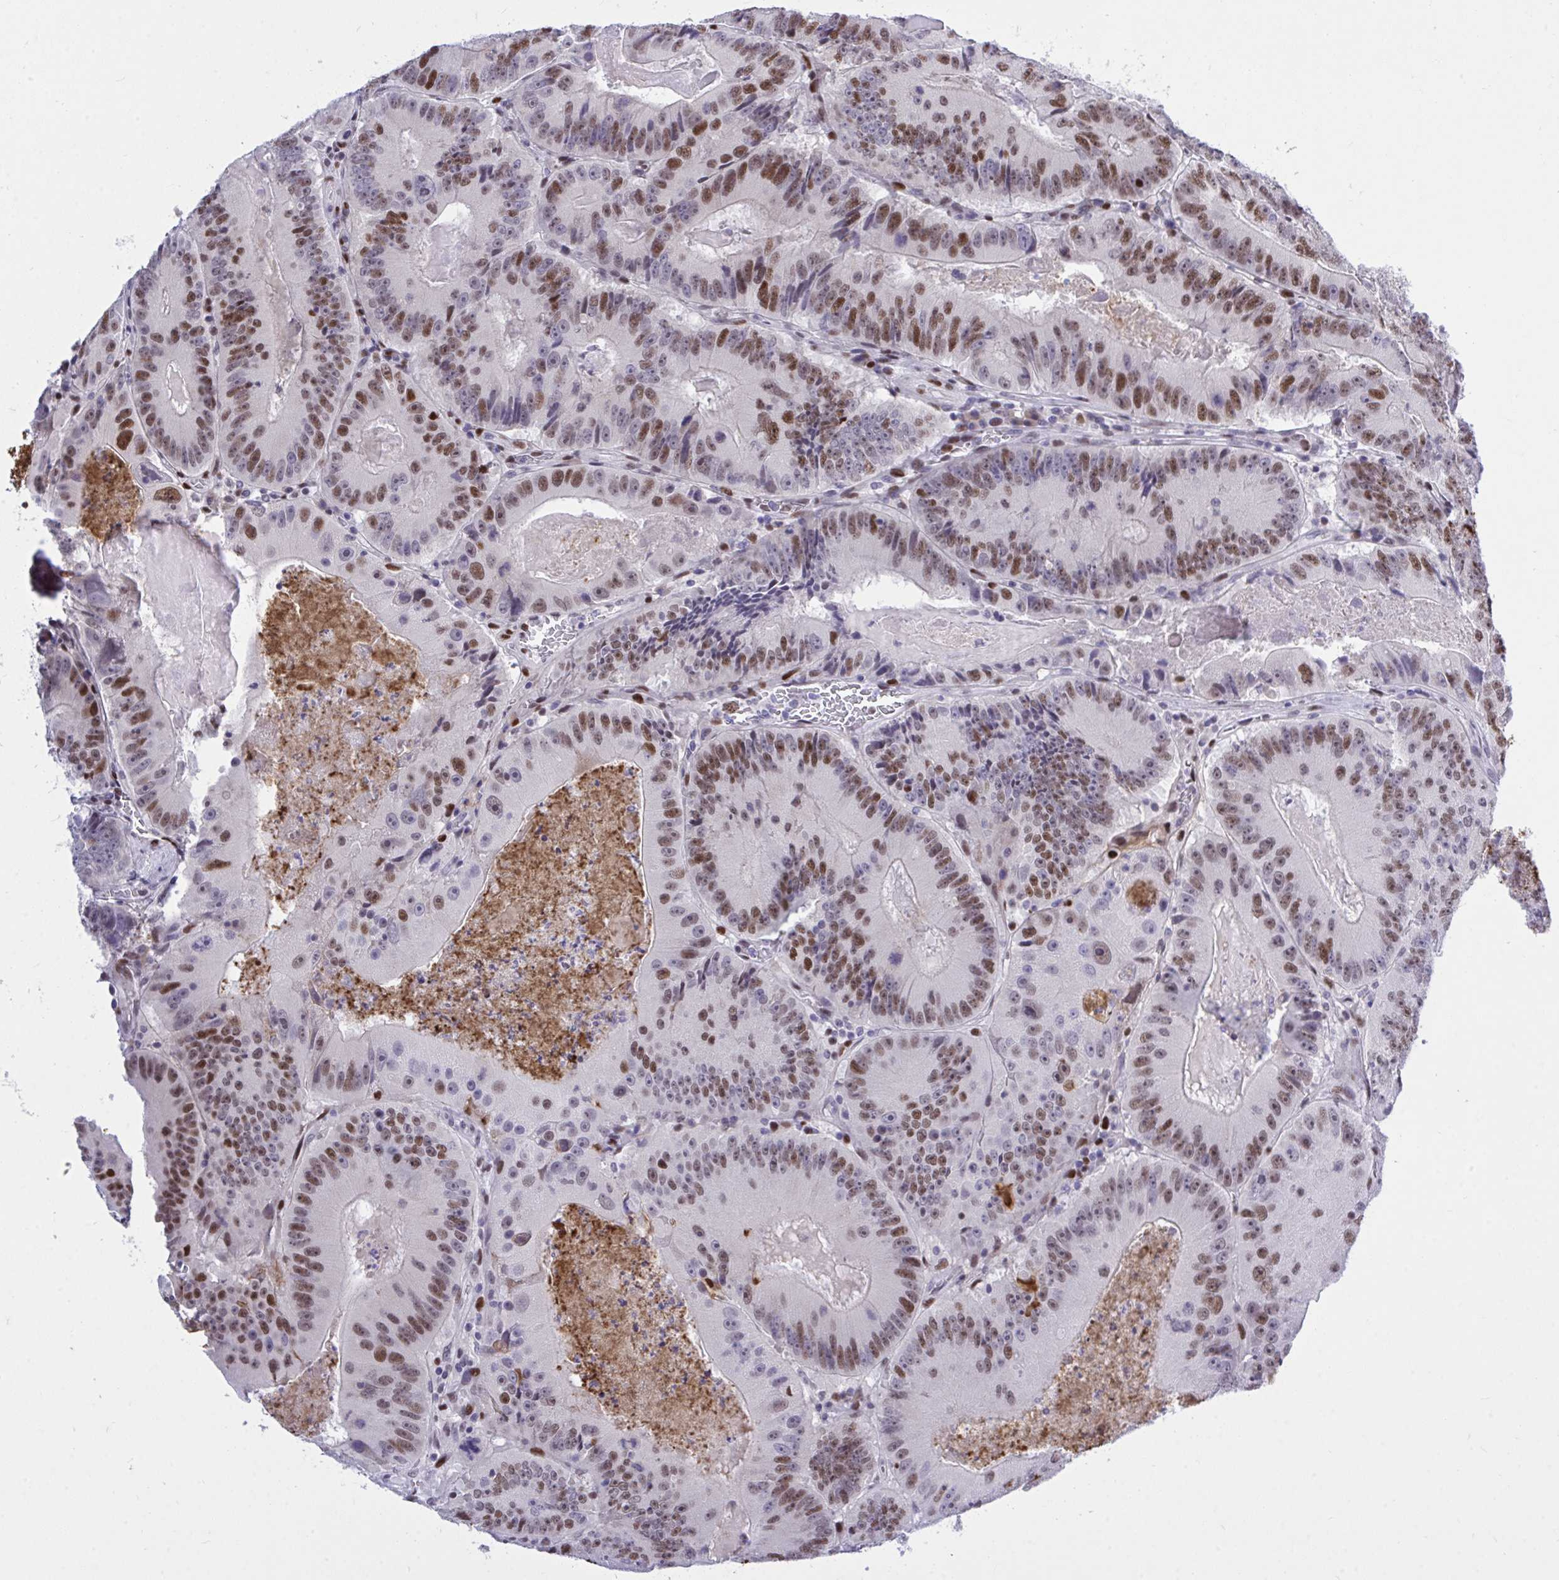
{"staining": {"intensity": "moderate", "quantity": "25%-75%", "location": "nuclear"}, "tissue": "colorectal cancer", "cell_type": "Tumor cells", "image_type": "cancer", "snomed": [{"axis": "morphology", "description": "Adenocarcinoma, NOS"}, {"axis": "topography", "description": "Colon"}], "caption": "Tumor cells demonstrate medium levels of moderate nuclear positivity in approximately 25%-75% of cells in adenocarcinoma (colorectal). (IHC, brightfield microscopy, high magnification).", "gene": "C1QL2", "patient": {"sex": "female", "age": 86}}